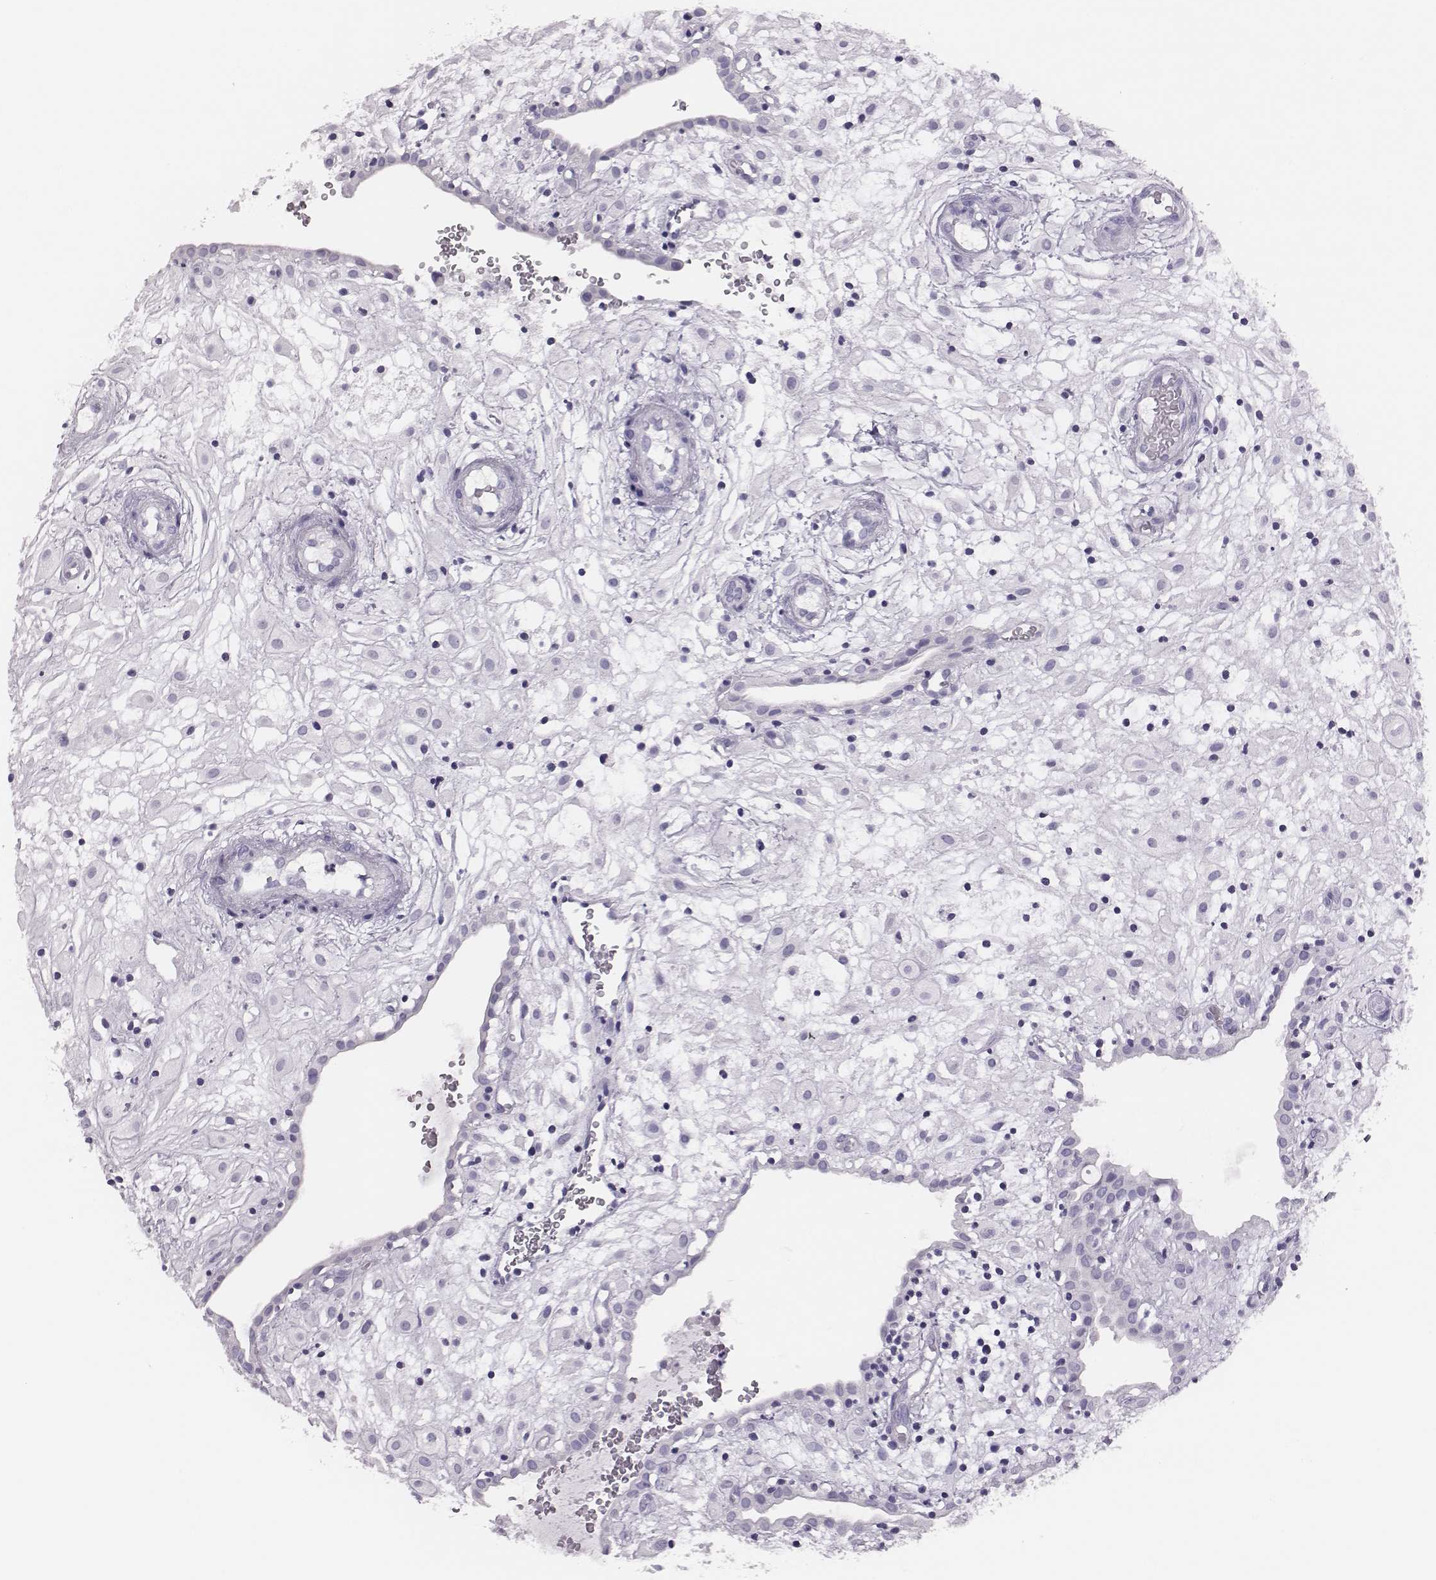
{"staining": {"intensity": "negative", "quantity": "none", "location": "none"}, "tissue": "placenta", "cell_type": "Decidual cells", "image_type": "normal", "snomed": [{"axis": "morphology", "description": "Normal tissue, NOS"}, {"axis": "topography", "description": "Placenta"}], "caption": "IHC histopathology image of unremarkable placenta: placenta stained with DAB (3,3'-diaminobenzidine) exhibits no significant protein positivity in decidual cells. (Brightfield microscopy of DAB (3,3'-diaminobenzidine) immunohistochemistry at high magnification).", "gene": "H1", "patient": {"sex": "female", "age": 24}}